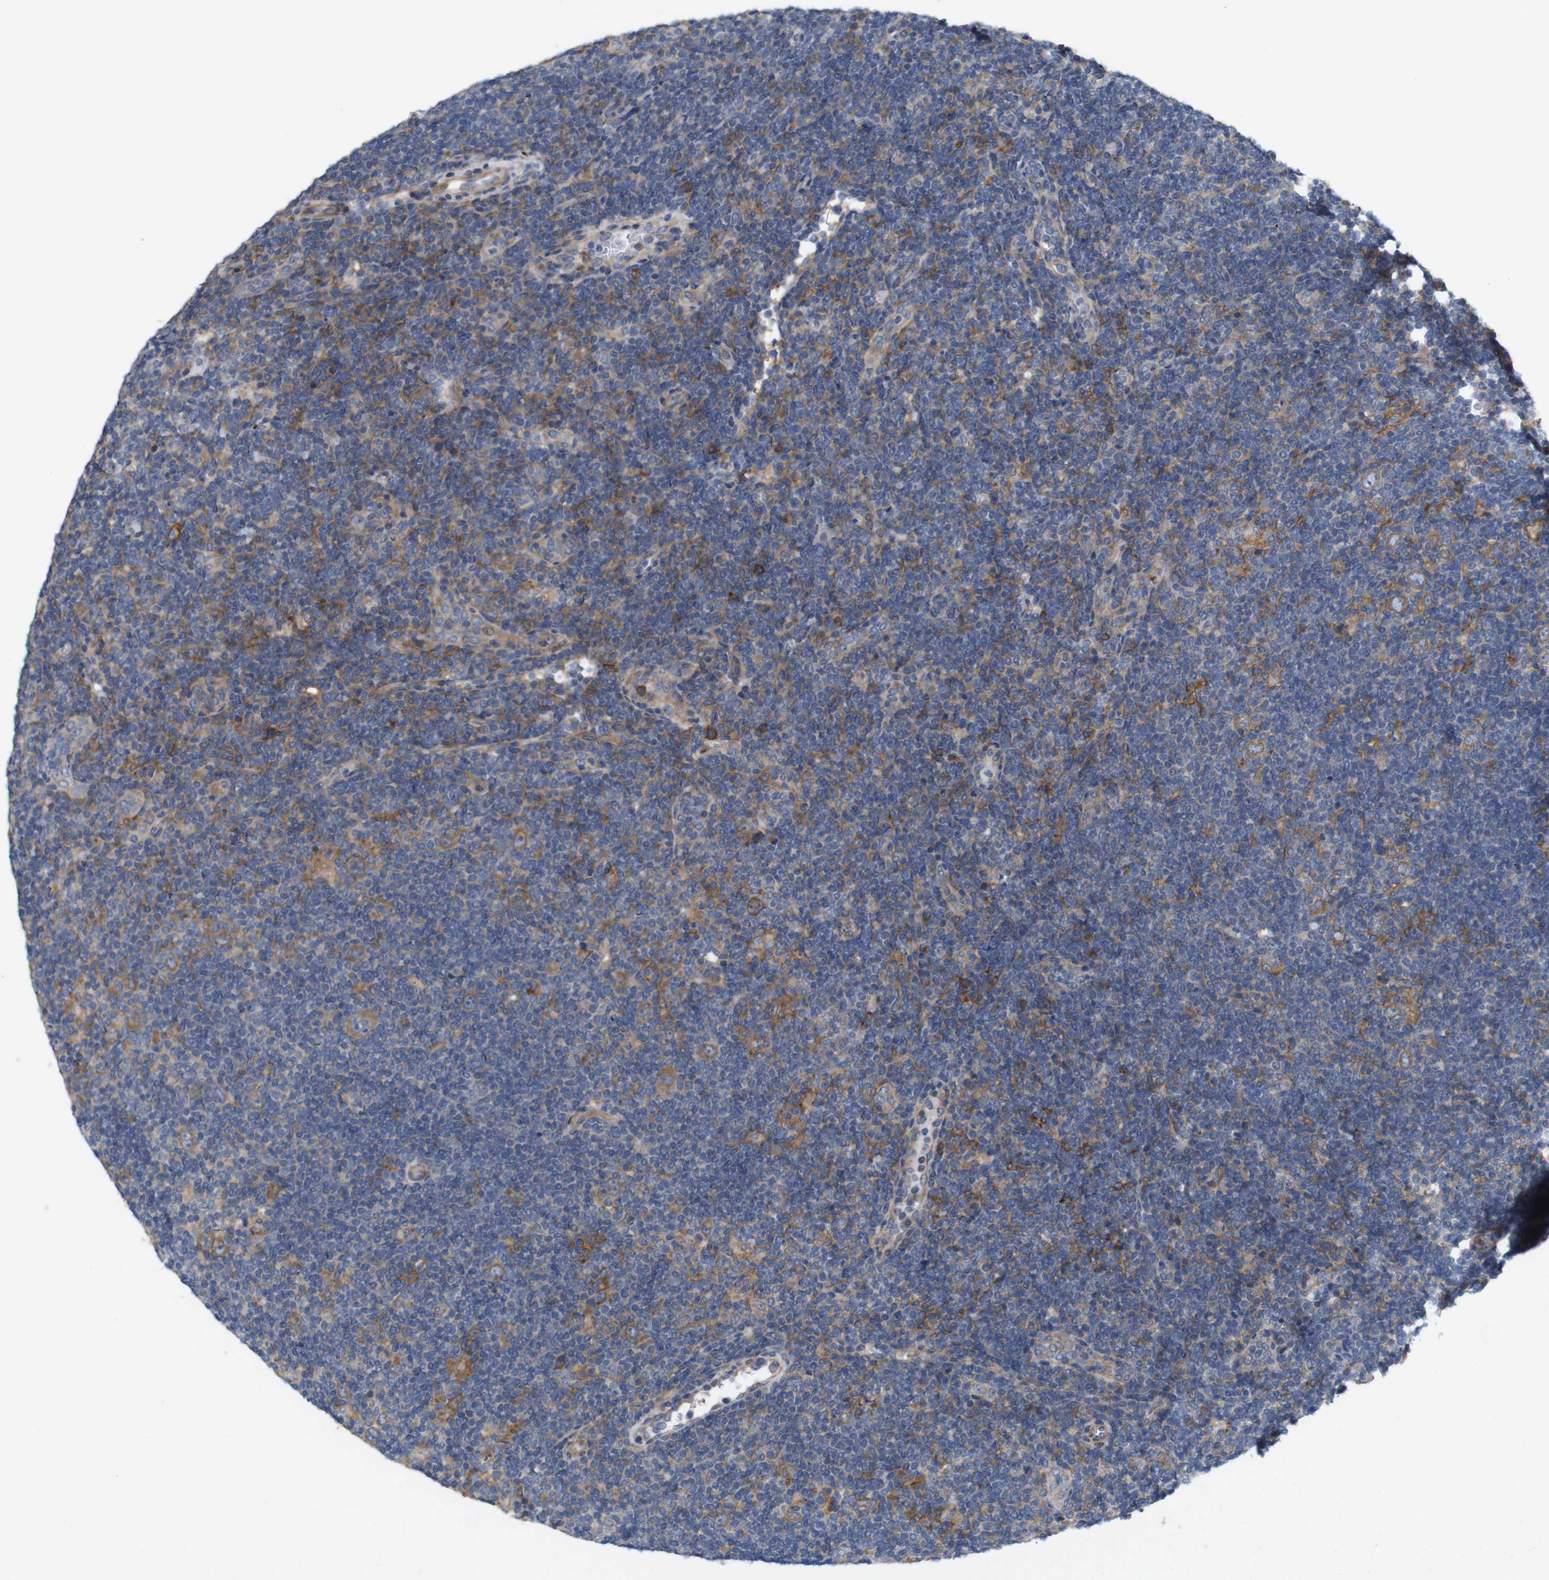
{"staining": {"intensity": "moderate", "quantity": ">75%", "location": "cytoplasmic/membranous"}, "tissue": "lymphoma", "cell_type": "Tumor cells", "image_type": "cancer", "snomed": [{"axis": "morphology", "description": "Hodgkin's disease, NOS"}, {"axis": "topography", "description": "Lymph node"}], "caption": "Immunohistochemistry (IHC) micrograph of human Hodgkin's disease stained for a protein (brown), which displays medium levels of moderate cytoplasmic/membranous positivity in approximately >75% of tumor cells.", "gene": "SIGLEC8", "patient": {"sex": "female", "age": 57}}